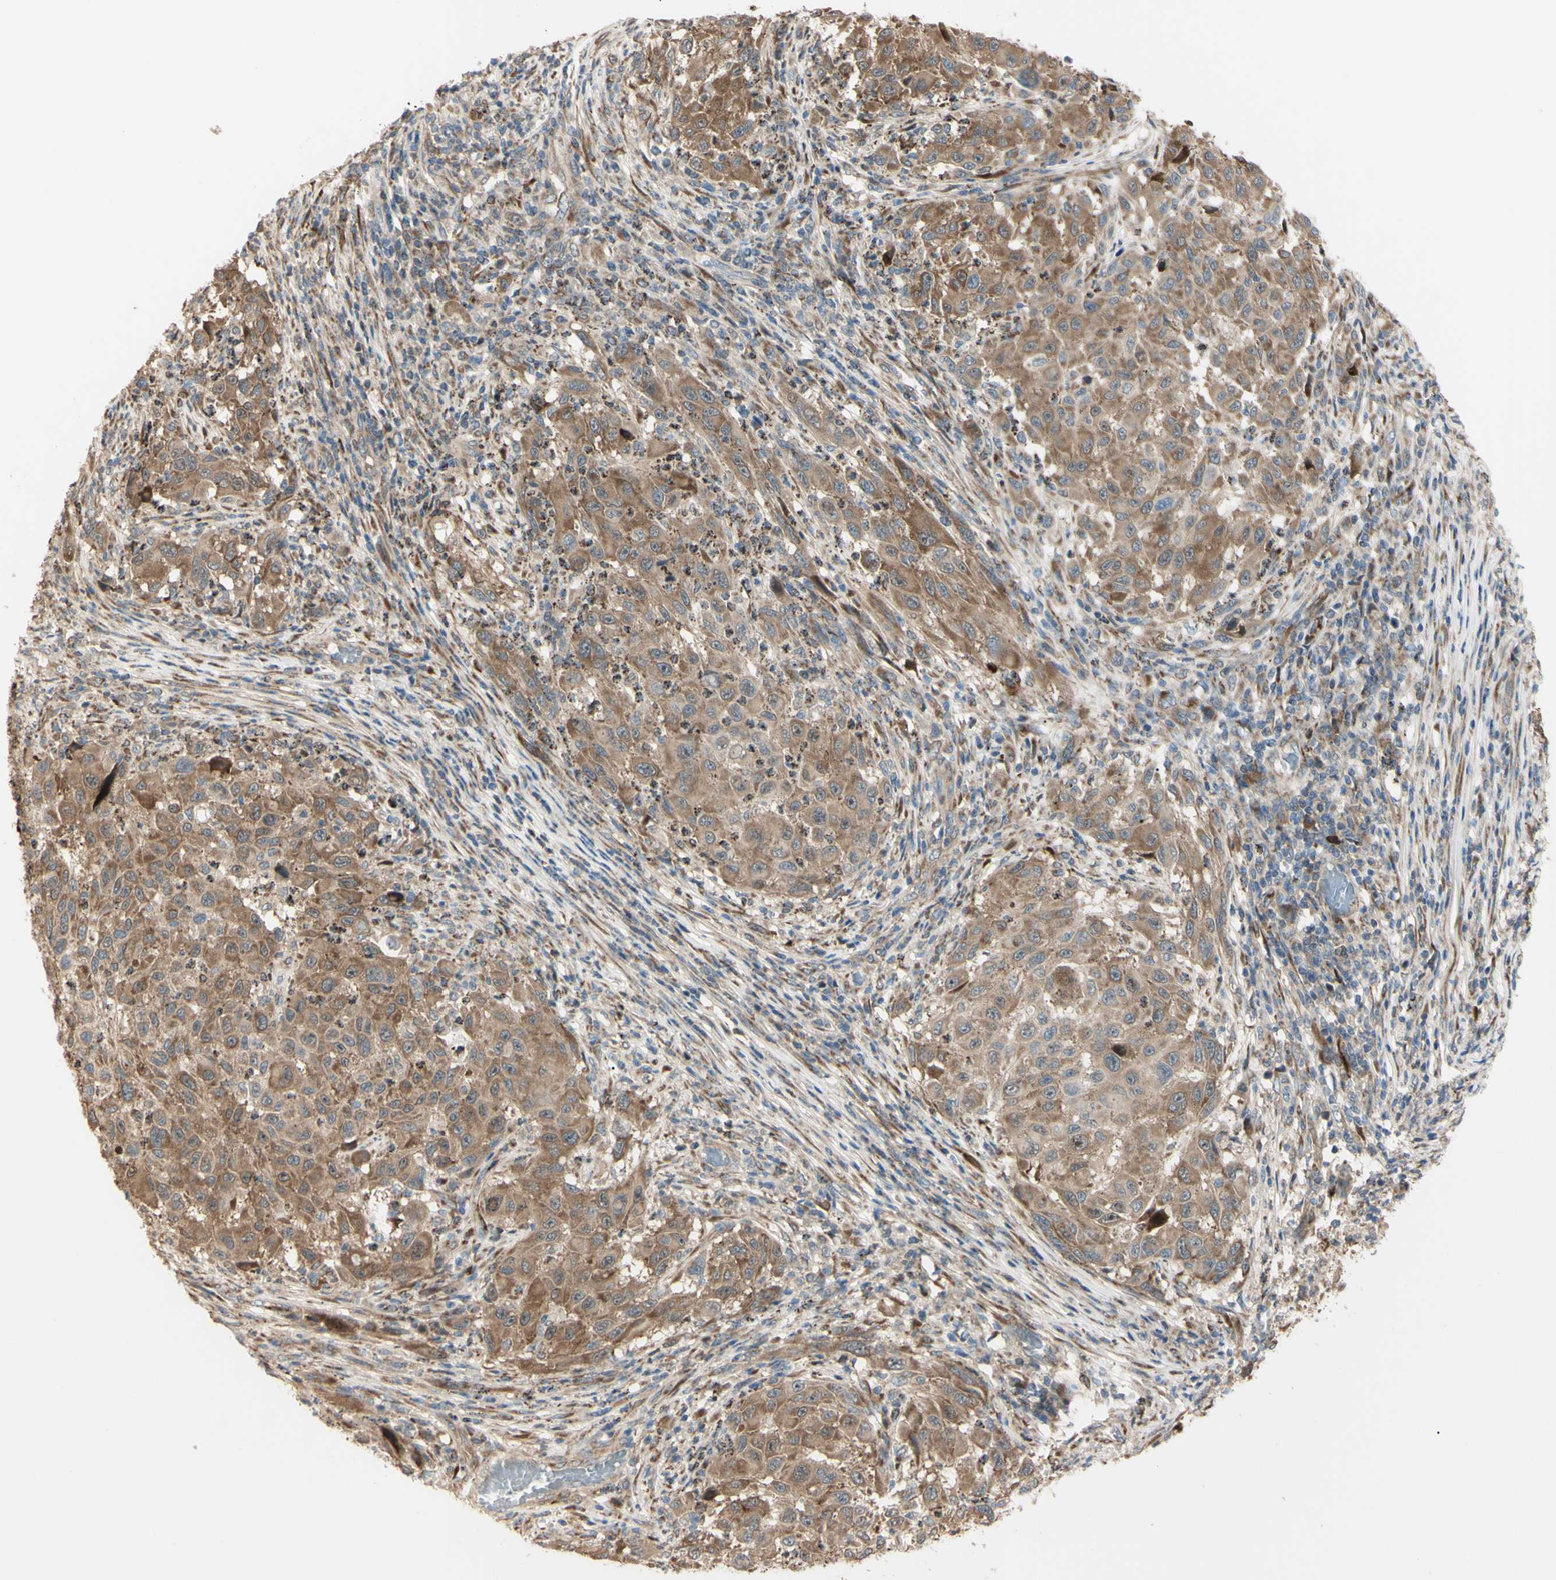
{"staining": {"intensity": "moderate", "quantity": ">75%", "location": "cytoplasmic/membranous"}, "tissue": "melanoma", "cell_type": "Tumor cells", "image_type": "cancer", "snomed": [{"axis": "morphology", "description": "Malignant melanoma, Metastatic site"}, {"axis": "topography", "description": "Lymph node"}], "caption": "Immunohistochemistry image of neoplastic tissue: human malignant melanoma (metastatic site) stained using immunohistochemistry reveals medium levels of moderate protein expression localized specifically in the cytoplasmic/membranous of tumor cells, appearing as a cytoplasmic/membranous brown color.", "gene": "EIF5A", "patient": {"sex": "male", "age": 61}}